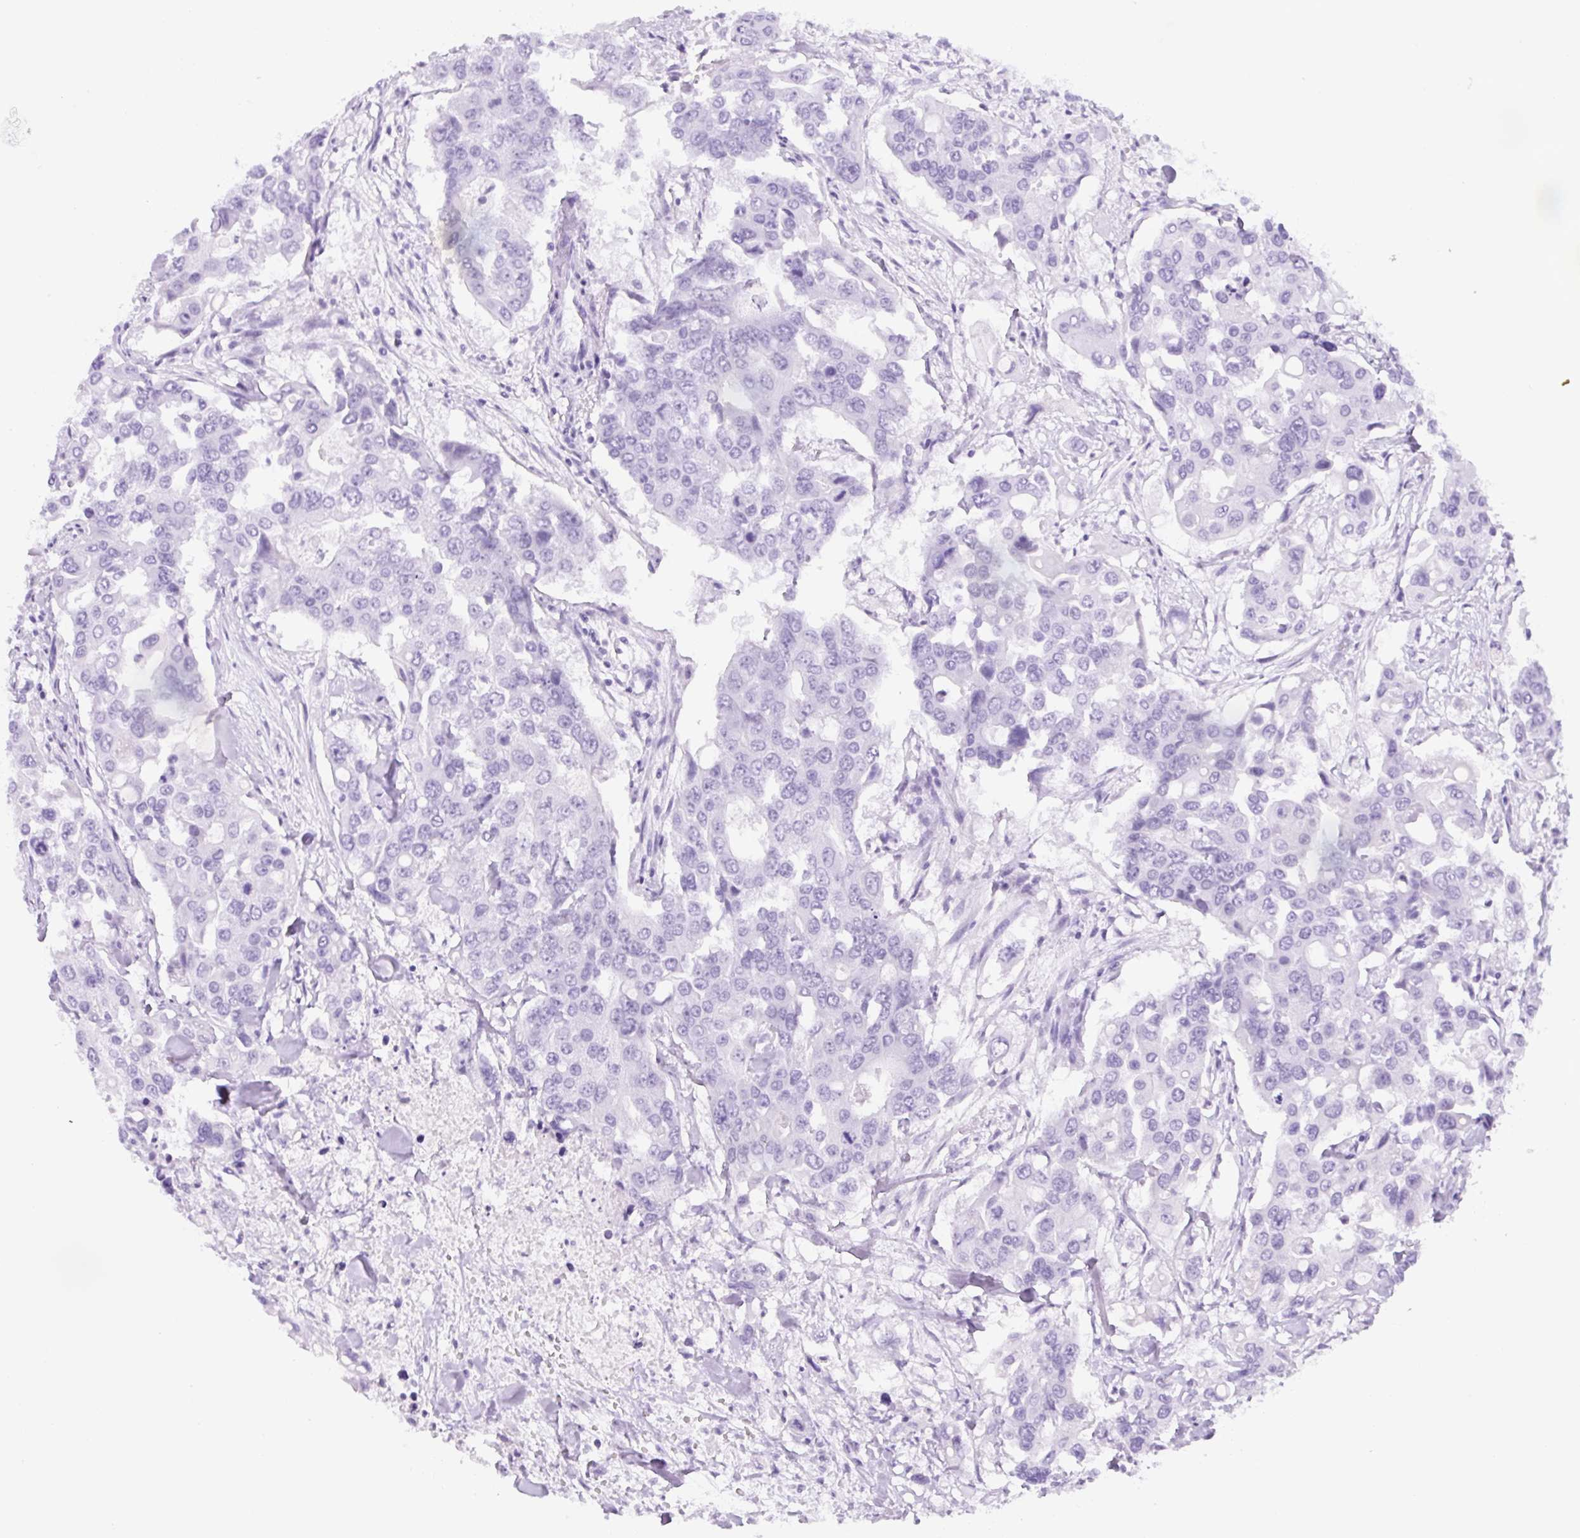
{"staining": {"intensity": "negative", "quantity": "none", "location": "none"}, "tissue": "colorectal cancer", "cell_type": "Tumor cells", "image_type": "cancer", "snomed": [{"axis": "morphology", "description": "Adenocarcinoma, NOS"}, {"axis": "topography", "description": "Colon"}], "caption": "This is an IHC image of human colorectal cancer (adenocarcinoma). There is no staining in tumor cells.", "gene": "UBL3", "patient": {"sex": "male", "age": 77}}